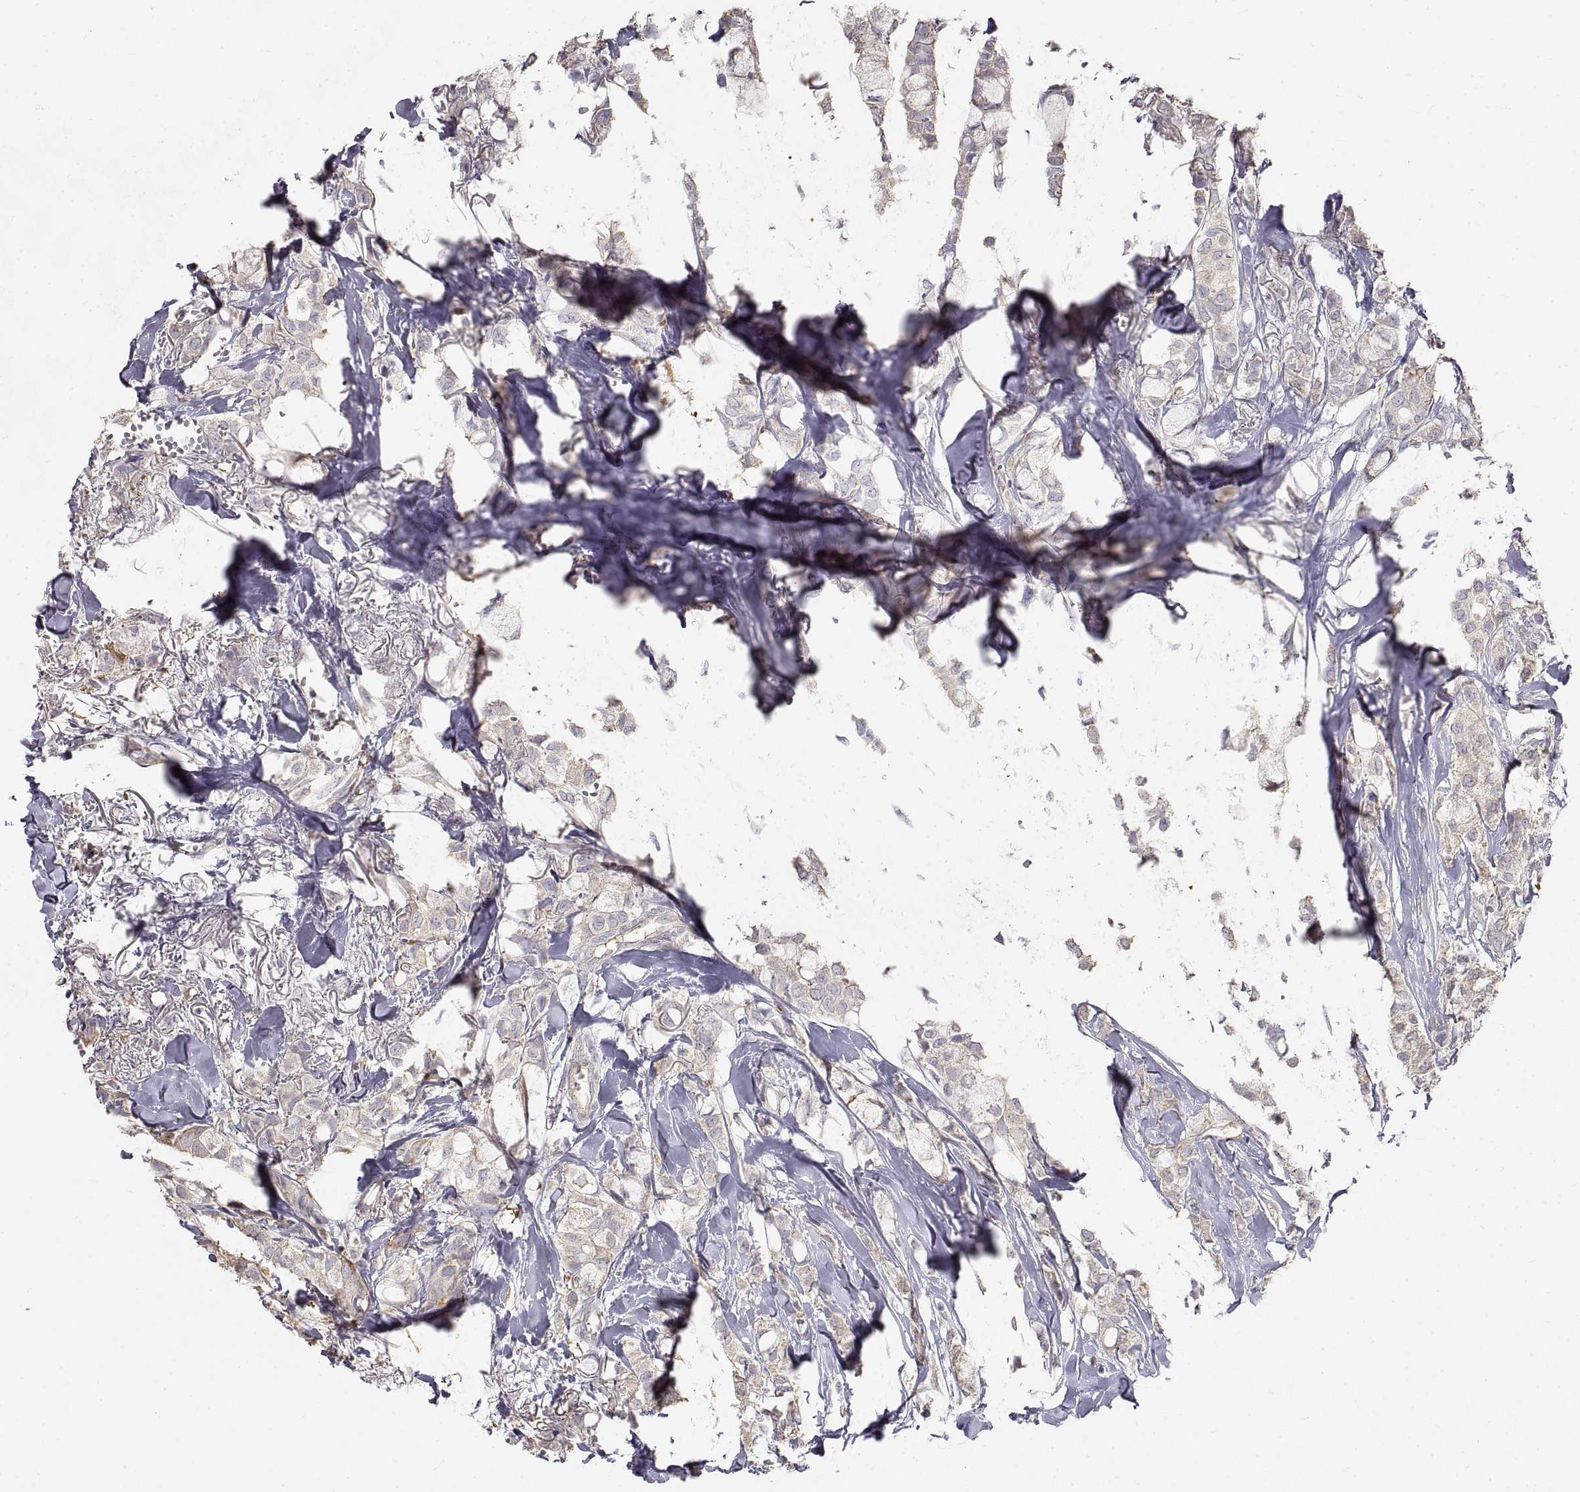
{"staining": {"intensity": "weak", "quantity": "<25%", "location": "cytoplasmic/membranous"}, "tissue": "breast cancer", "cell_type": "Tumor cells", "image_type": "cancer", "snomed": [{"axis": "morphology", "description": "Duct carcinoma"}, {"axis": "topography", "description": "Breast"}], "caption": "Tumor cells show no significant staining in breast cancer. Brightfield microscopy of IHC stained with DAB (3,3'-diaminobenzidine) (brown) and hematoxylin (blue), captured at high magnification.", "gene": "HSP90AB1", "patient": {"sex": "female", "age": 85}}